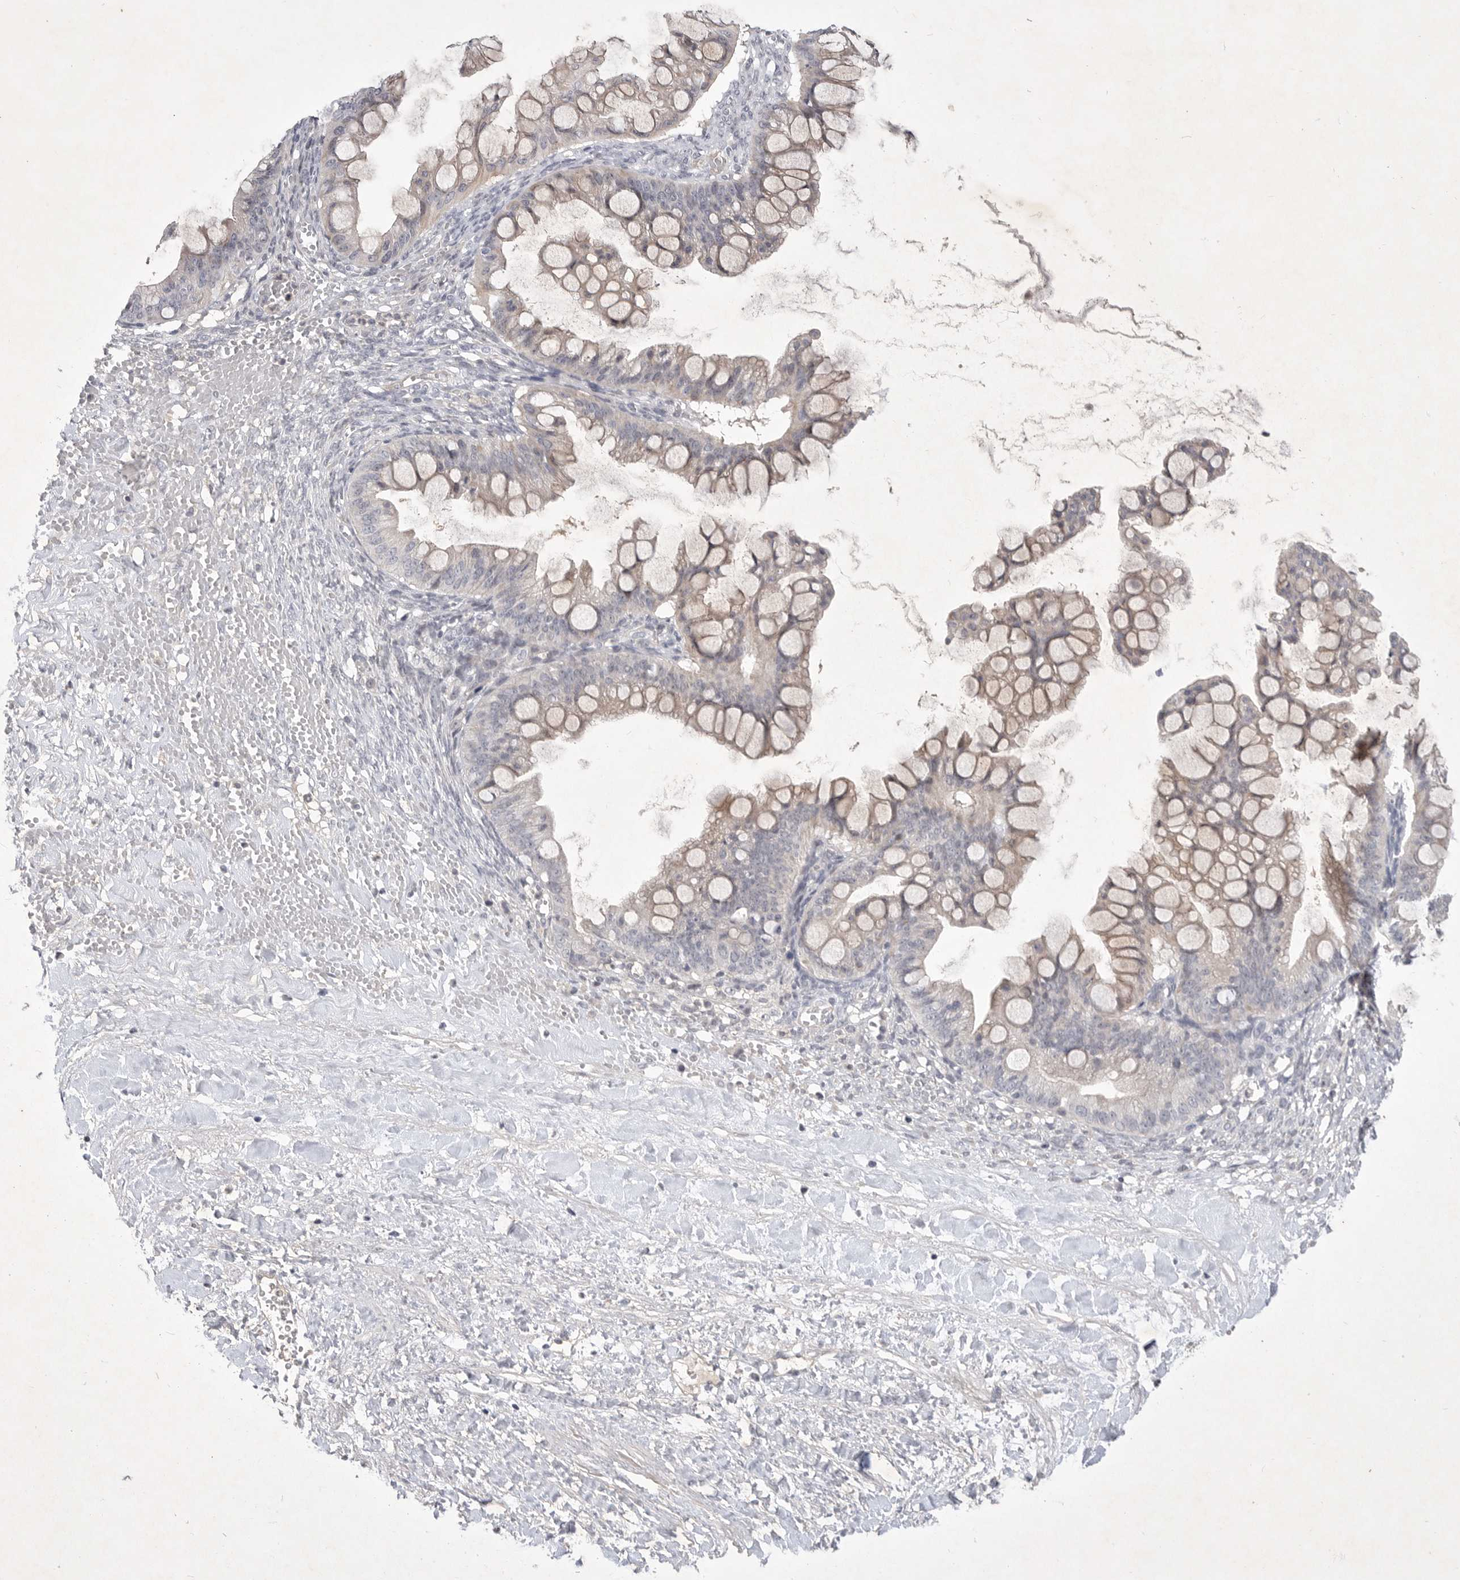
{"staining": {"intensity": "weak", "quantity": ">75%", "location": "cytoplasmic/membranous"}, "tissue": "ovarian cancer", "cell_type": "Tumor cells", "image_type": "cancer", "snomed": [{"axis": "morphology", "description": "Cystadenocarcinoma, mucinous, NOS"}, {"axis": "topography", "description": "Ovary"}], "caption": "Mucinous cystadenocarcinoma (ovarian) stained with a protein marker demonstrates weak staining in tumor cells.", "gene": "ITGAD", "patient": {"sex": "female", "age": 73}}